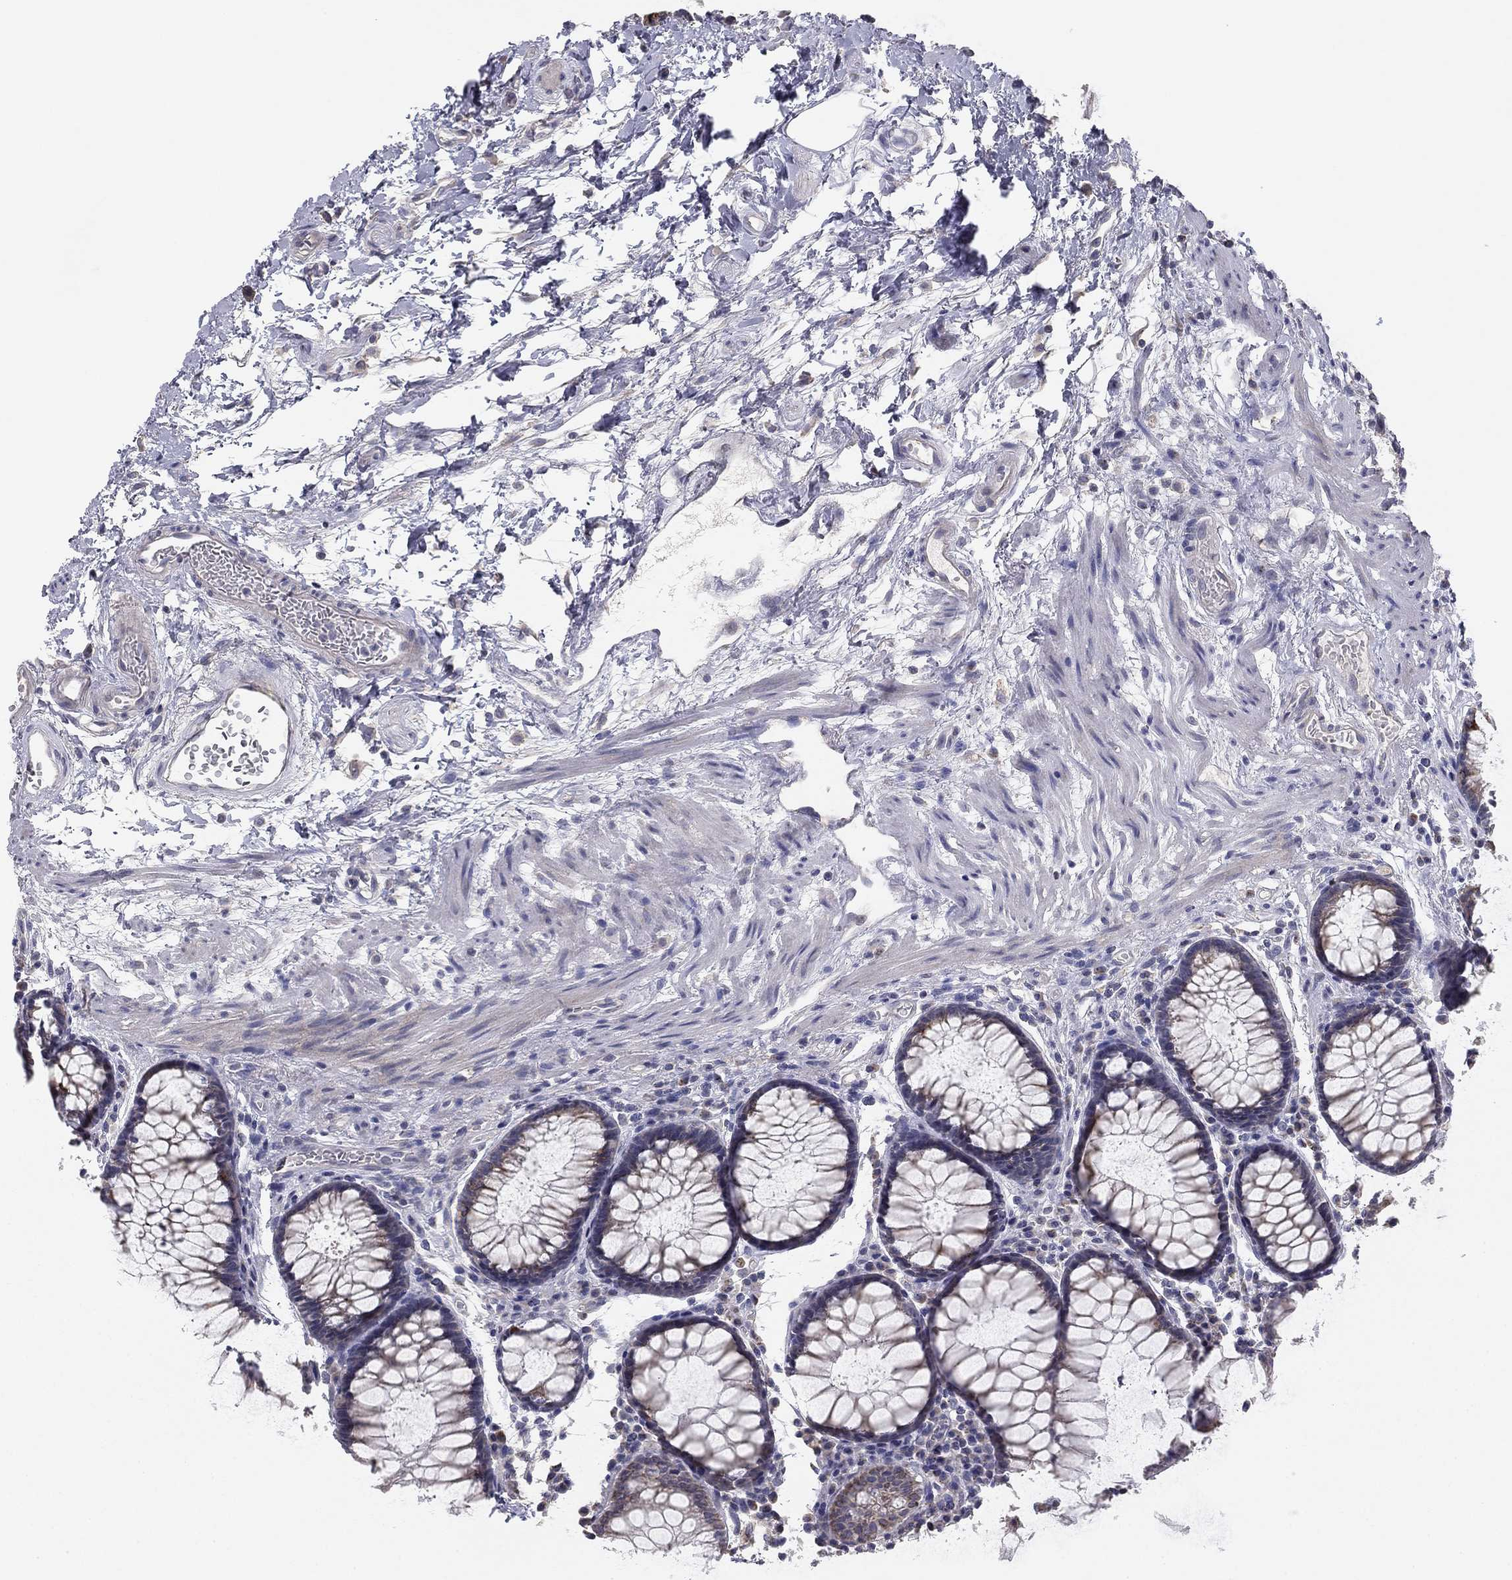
{"staining": {"intensity": "negative", "quantity": "none", "location": "none"}, "tissue": "rectum", "cell_type": "Glandular cells", "image_type": "normal", "snomed": [{"axis": "morphology", "description": "Normal tissue, NOS"}, {"axis": "topography", "description": "Rectum"}], "caption": "Rectum stained for a protein using immunohistochemistry demonstrates no positivity glandular cells.", "gene": "SEPTIN3", "patient": {"sex": "female", "age": 68}}